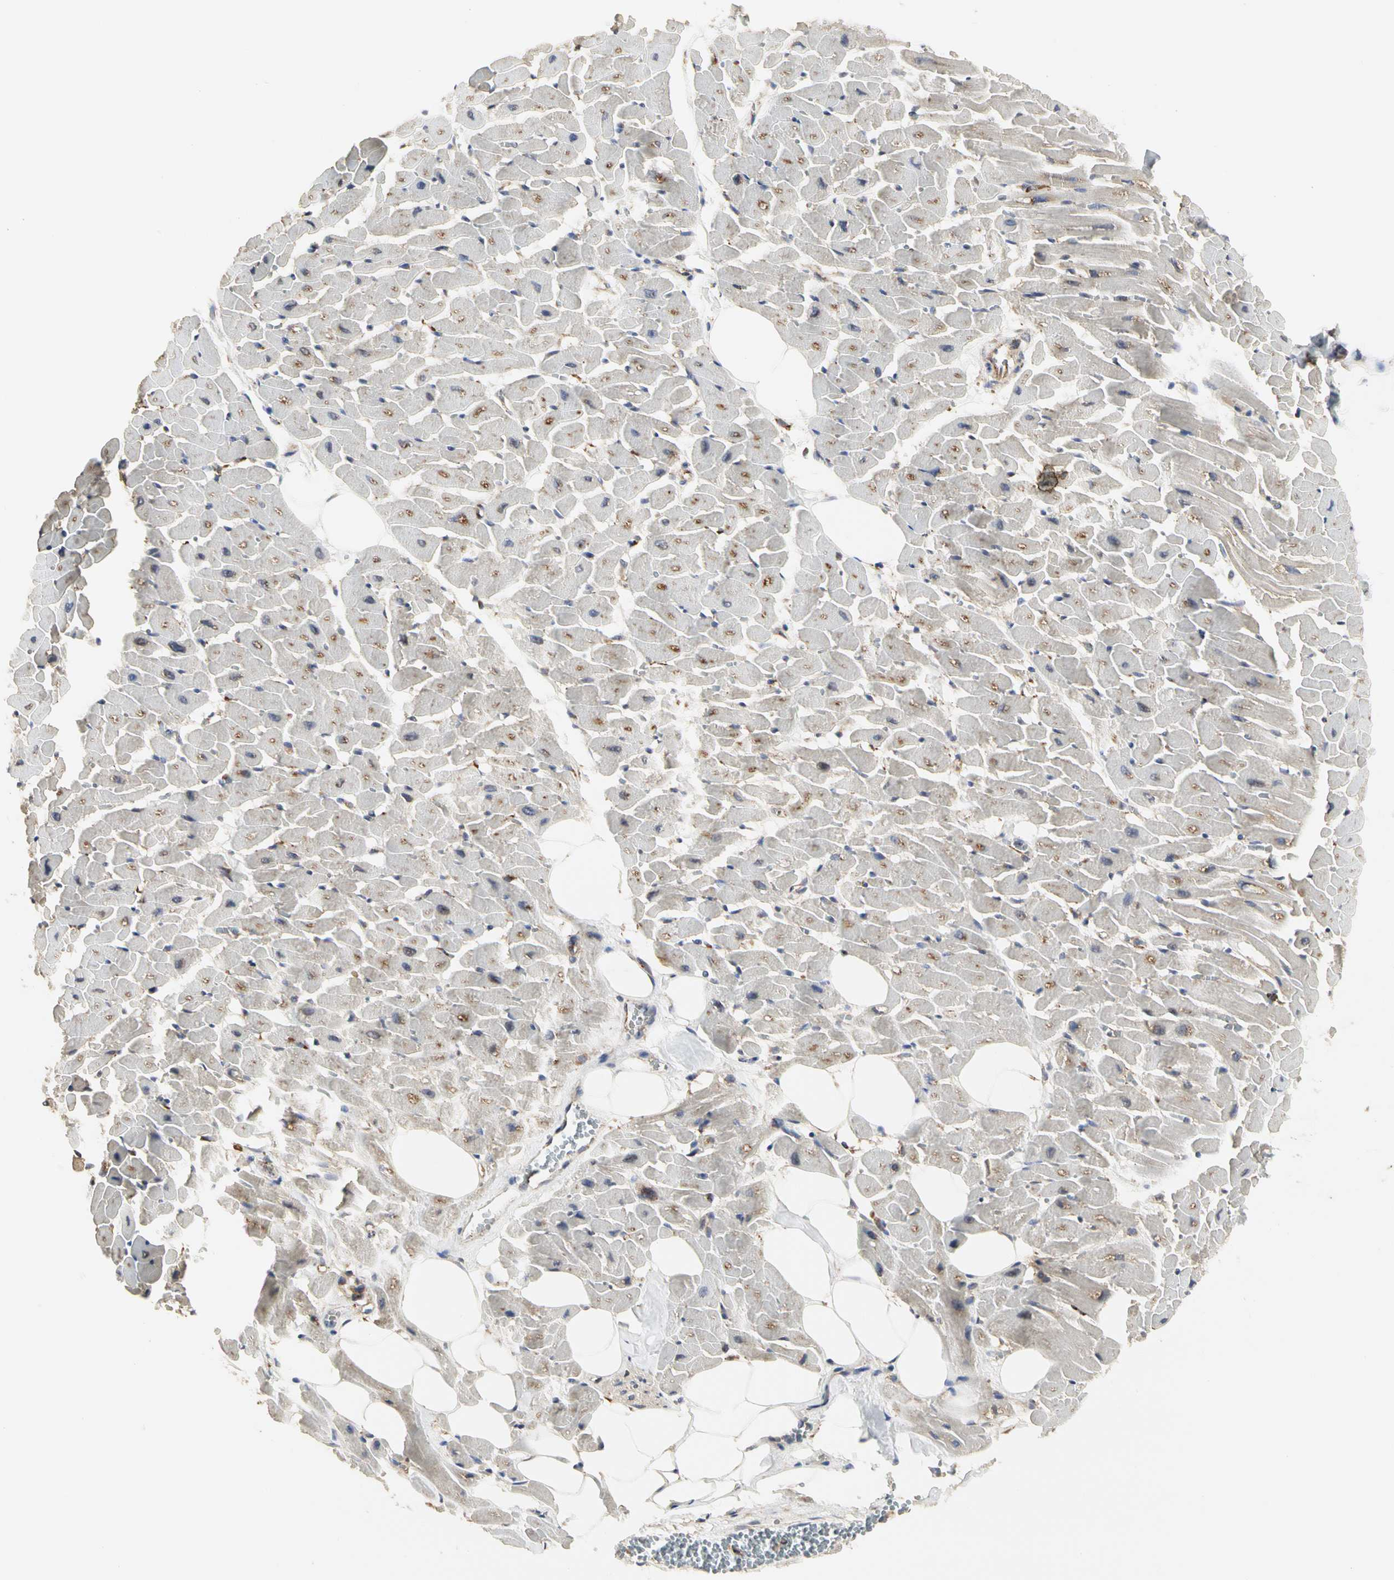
{"staining": {"intensity": "weak", "quantity": "25%-75%", "location": "cytoplasmic/membranous"}, "tissue": "heart muscle", "cell_type": "Cardiomyocytes", "image_type": "normal", "snomed": [{"axis": "morphology", "description": "Normal tissue, NOS"}, {"axis": "topography", "description": "Heart"}], "caption": "Protein analysis of normal heart muscle reveals weak cytoplasmic/membranous staining in approximately 25%-75% of cardiomyocytes.", "gene": "NAPG", "patient": {"sex": "female", "age": 19}}